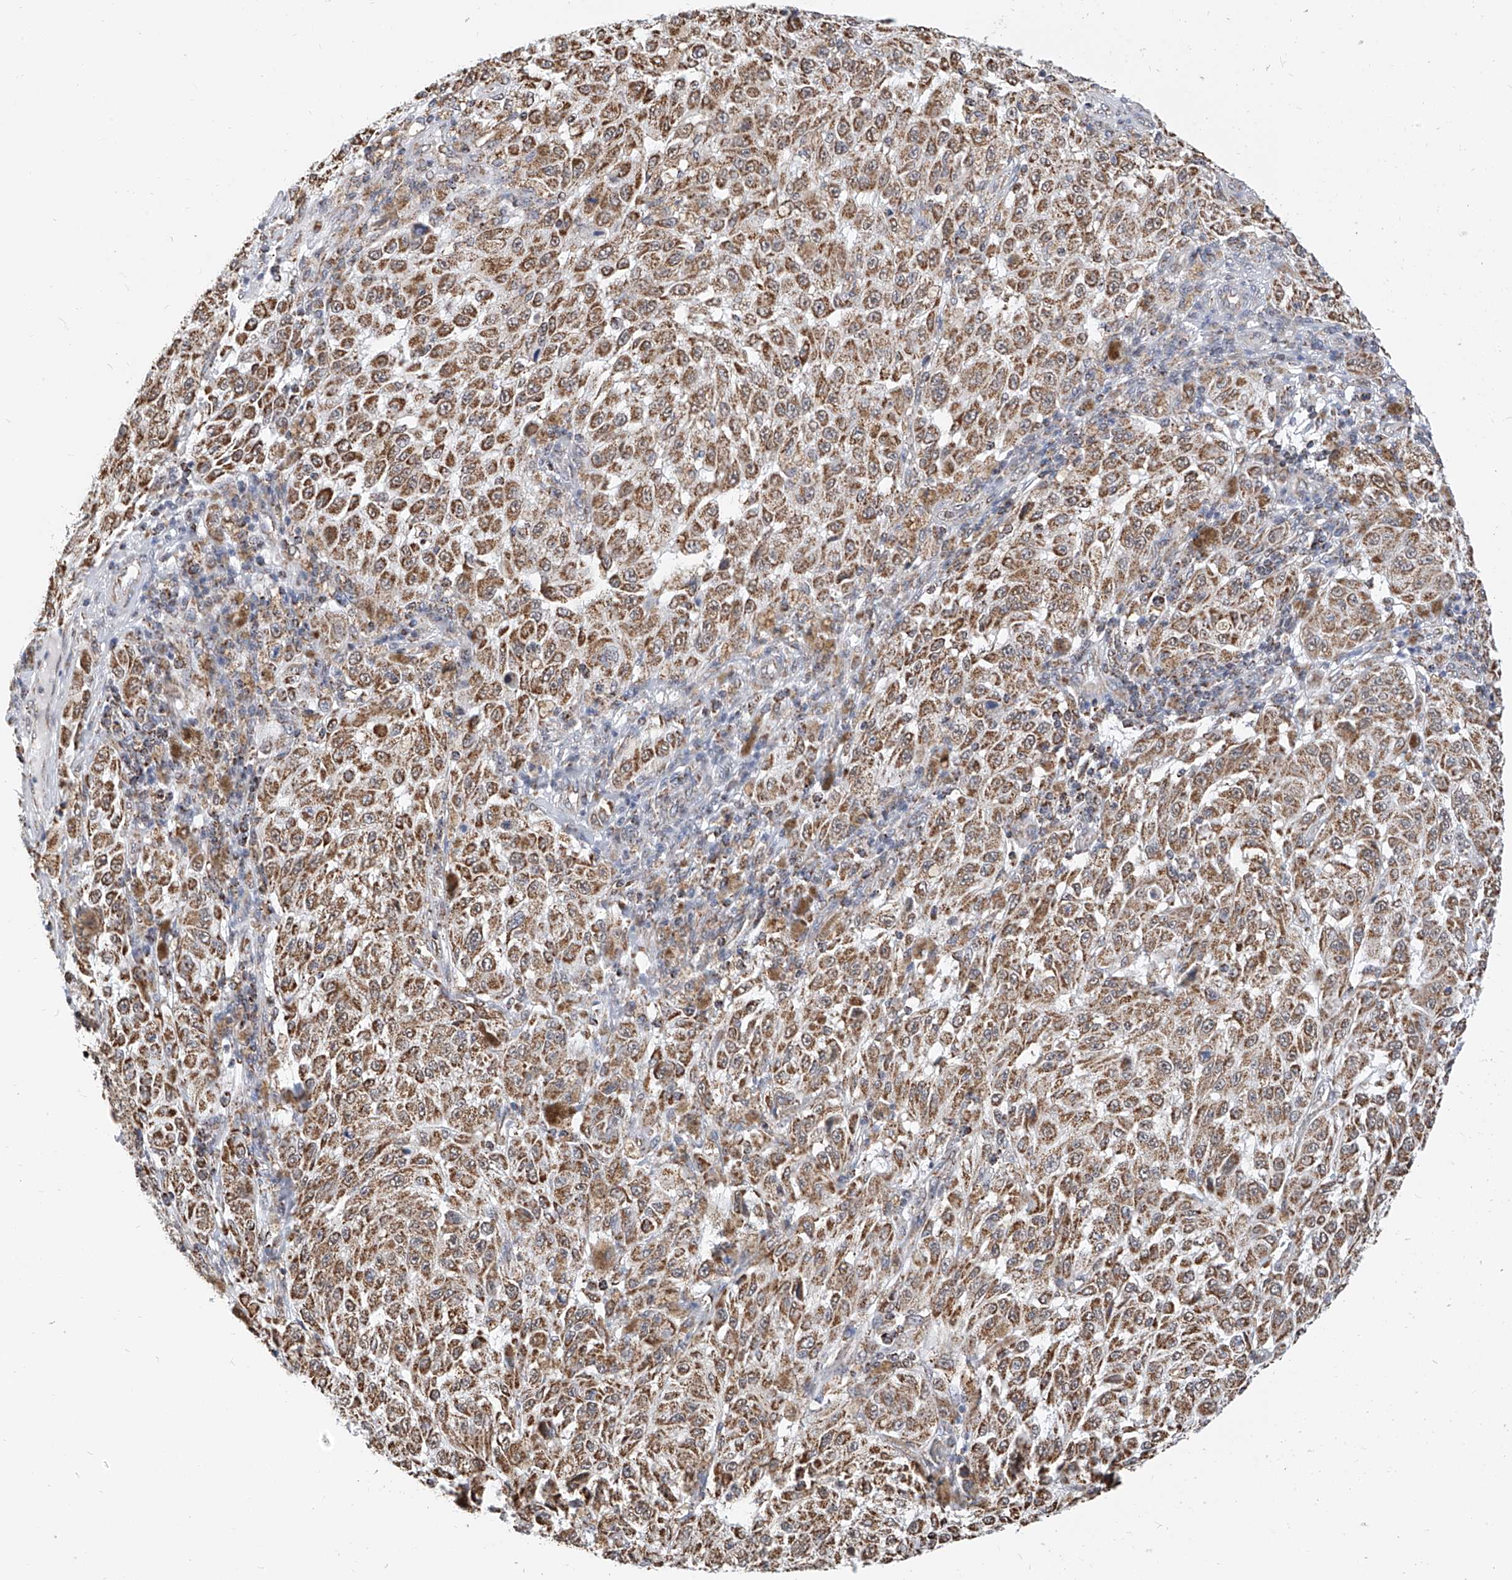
{"staining": {"intensity": "moderate", "quantity": ">75%", "location": "cytoplasmic/membranous"}, "tissue": "melanoma", "cell_type": "Tumor cells", "image_type": "cancer", "snomed": [{"axis": "morphology", "description": "Malignant melanoma, NOS"}, {"axis": "topography", "description": "Skin"}], "caption": "Immunohistochemistry of human malignant melanoma demonstrates medium levels of moderate cytoplasmic/membranous expression in about >75% of tumor cells.", "gene": "NALCN", "patient": {"sex": "female", "age": 64}}